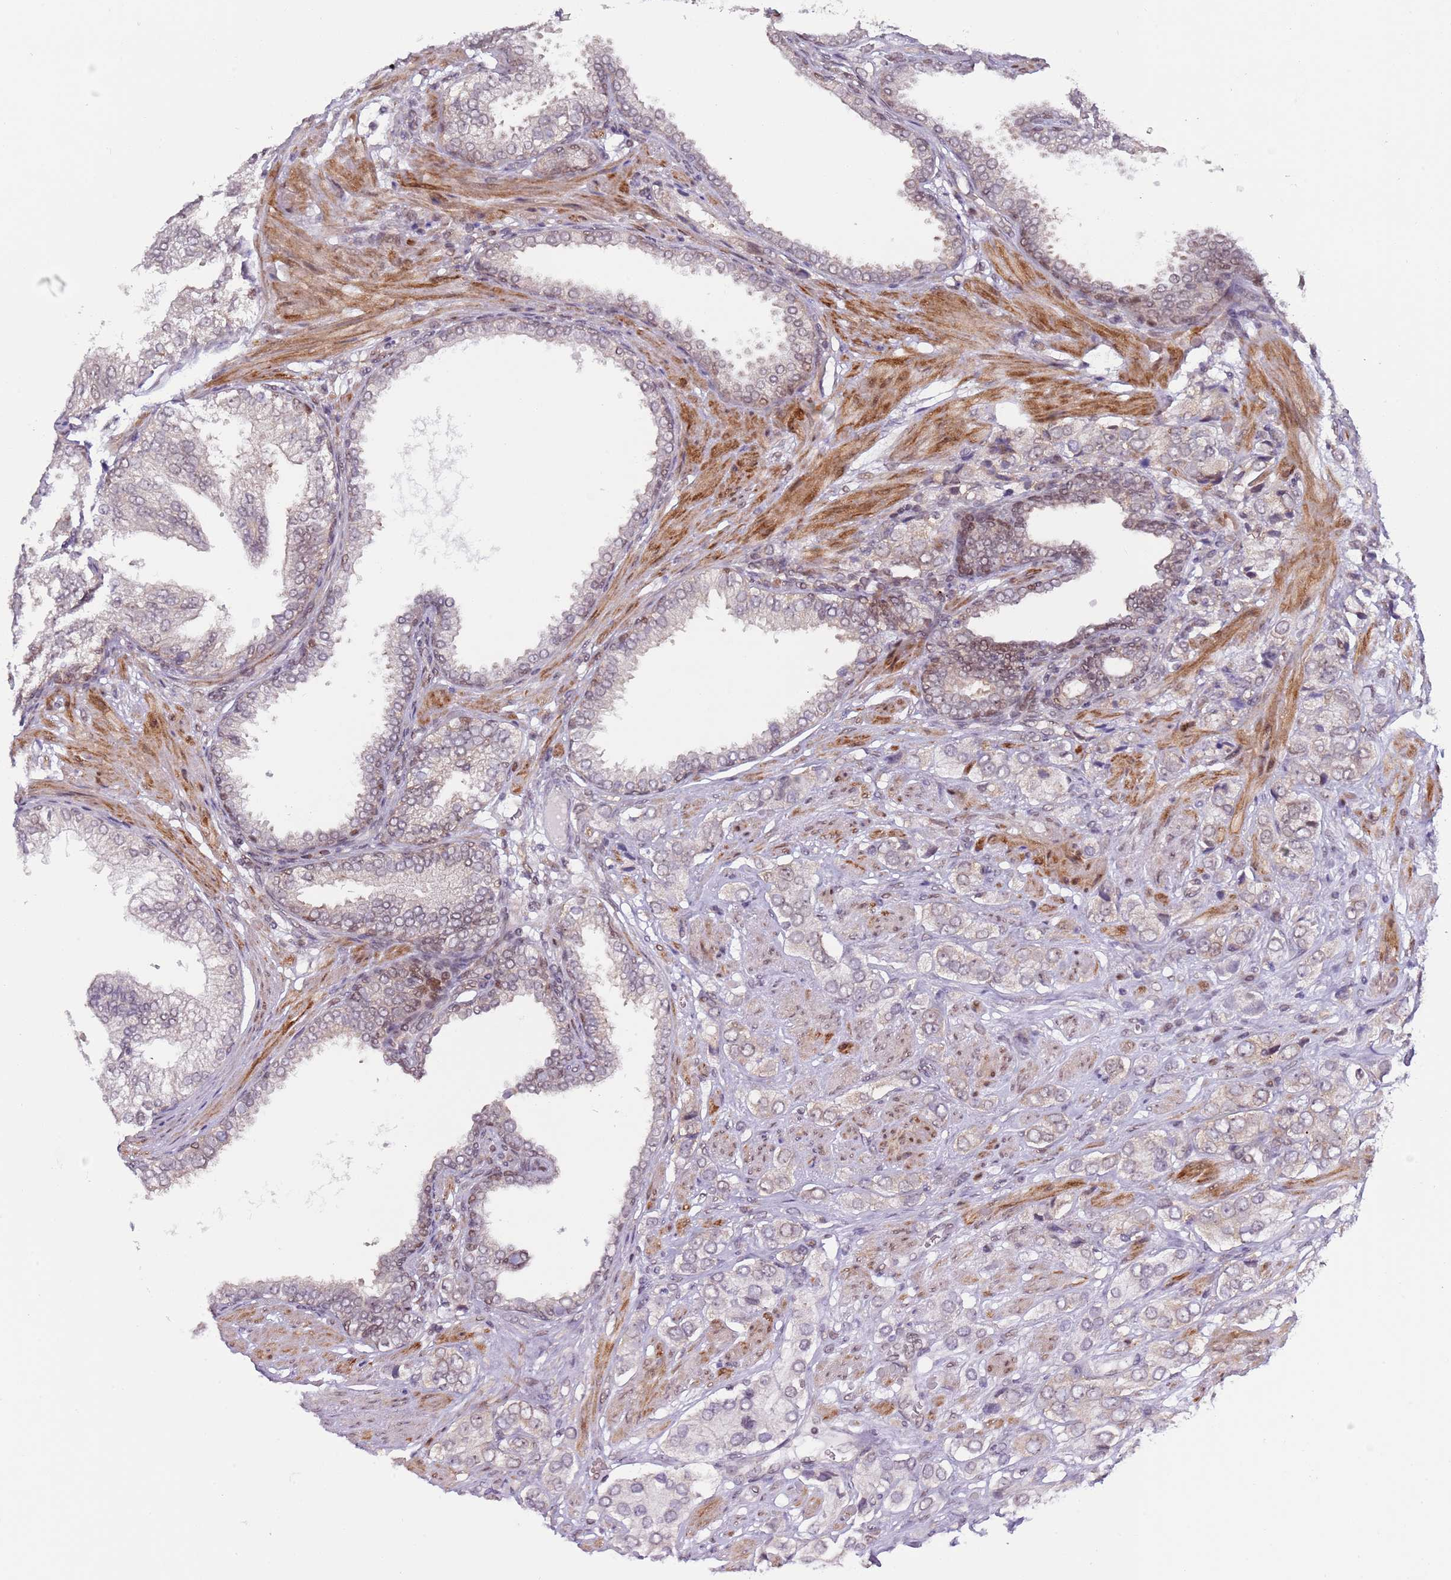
{"staining": {"intensity": "negative", "quantity": "none", "location": "none"}, "tissue": "prostate cancer", "cell_type": "Tumor cells", "image_type": "cancer", "snomed": [{"axis": "morphology", "description": "Adenocarcinoma, High grade"}, {"axis": "topography", "description": "Prostate and seminal vesicle, NOS"}], "caption": "IHC image of human prostate cancer (adenocarcinoma (high-grade)) stained for a protein (brown), which exhibits no expression in tumor cells.", "gene": "SLC25A32", "patient": {"sex": "male", "age": 64}}